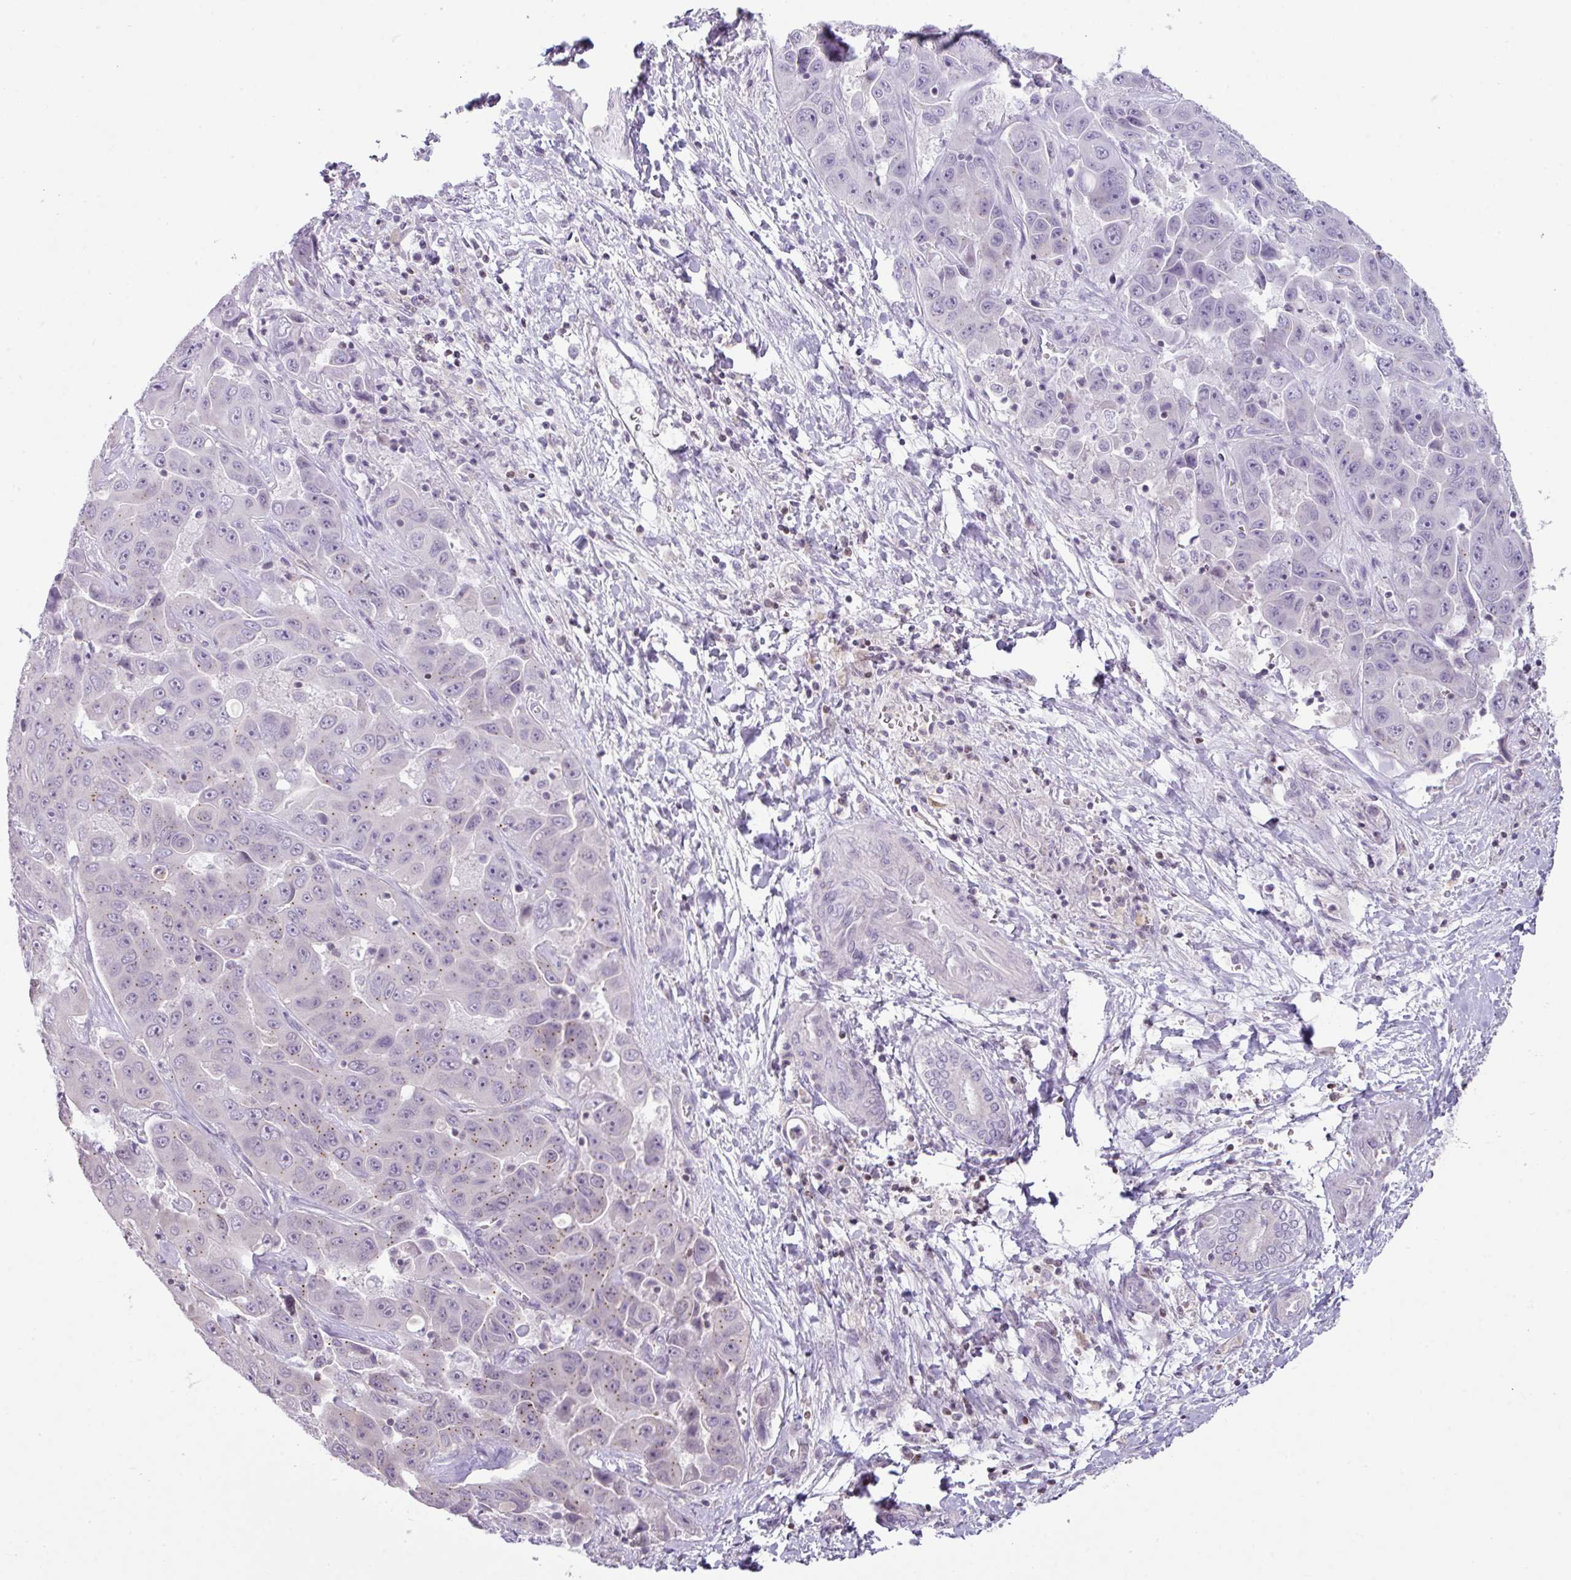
{"staining": {"intensity": "negative", "quantity": "none", "location": "none"}, "tissue": "liver cancer", "cell_type": "Tumor cells", "image_type": "cancer", "snomed": [{"axis": "morphology", "description": "Cholangiocarcinoma"}, {"axis": "topography", "description": "Liver"}], "caption": "The image displays no staining of tumor cells in liver cancer (cholangiocarcinoma).", "gene": "STAT5A", "patient": {"sex": "female", "age": 52}}